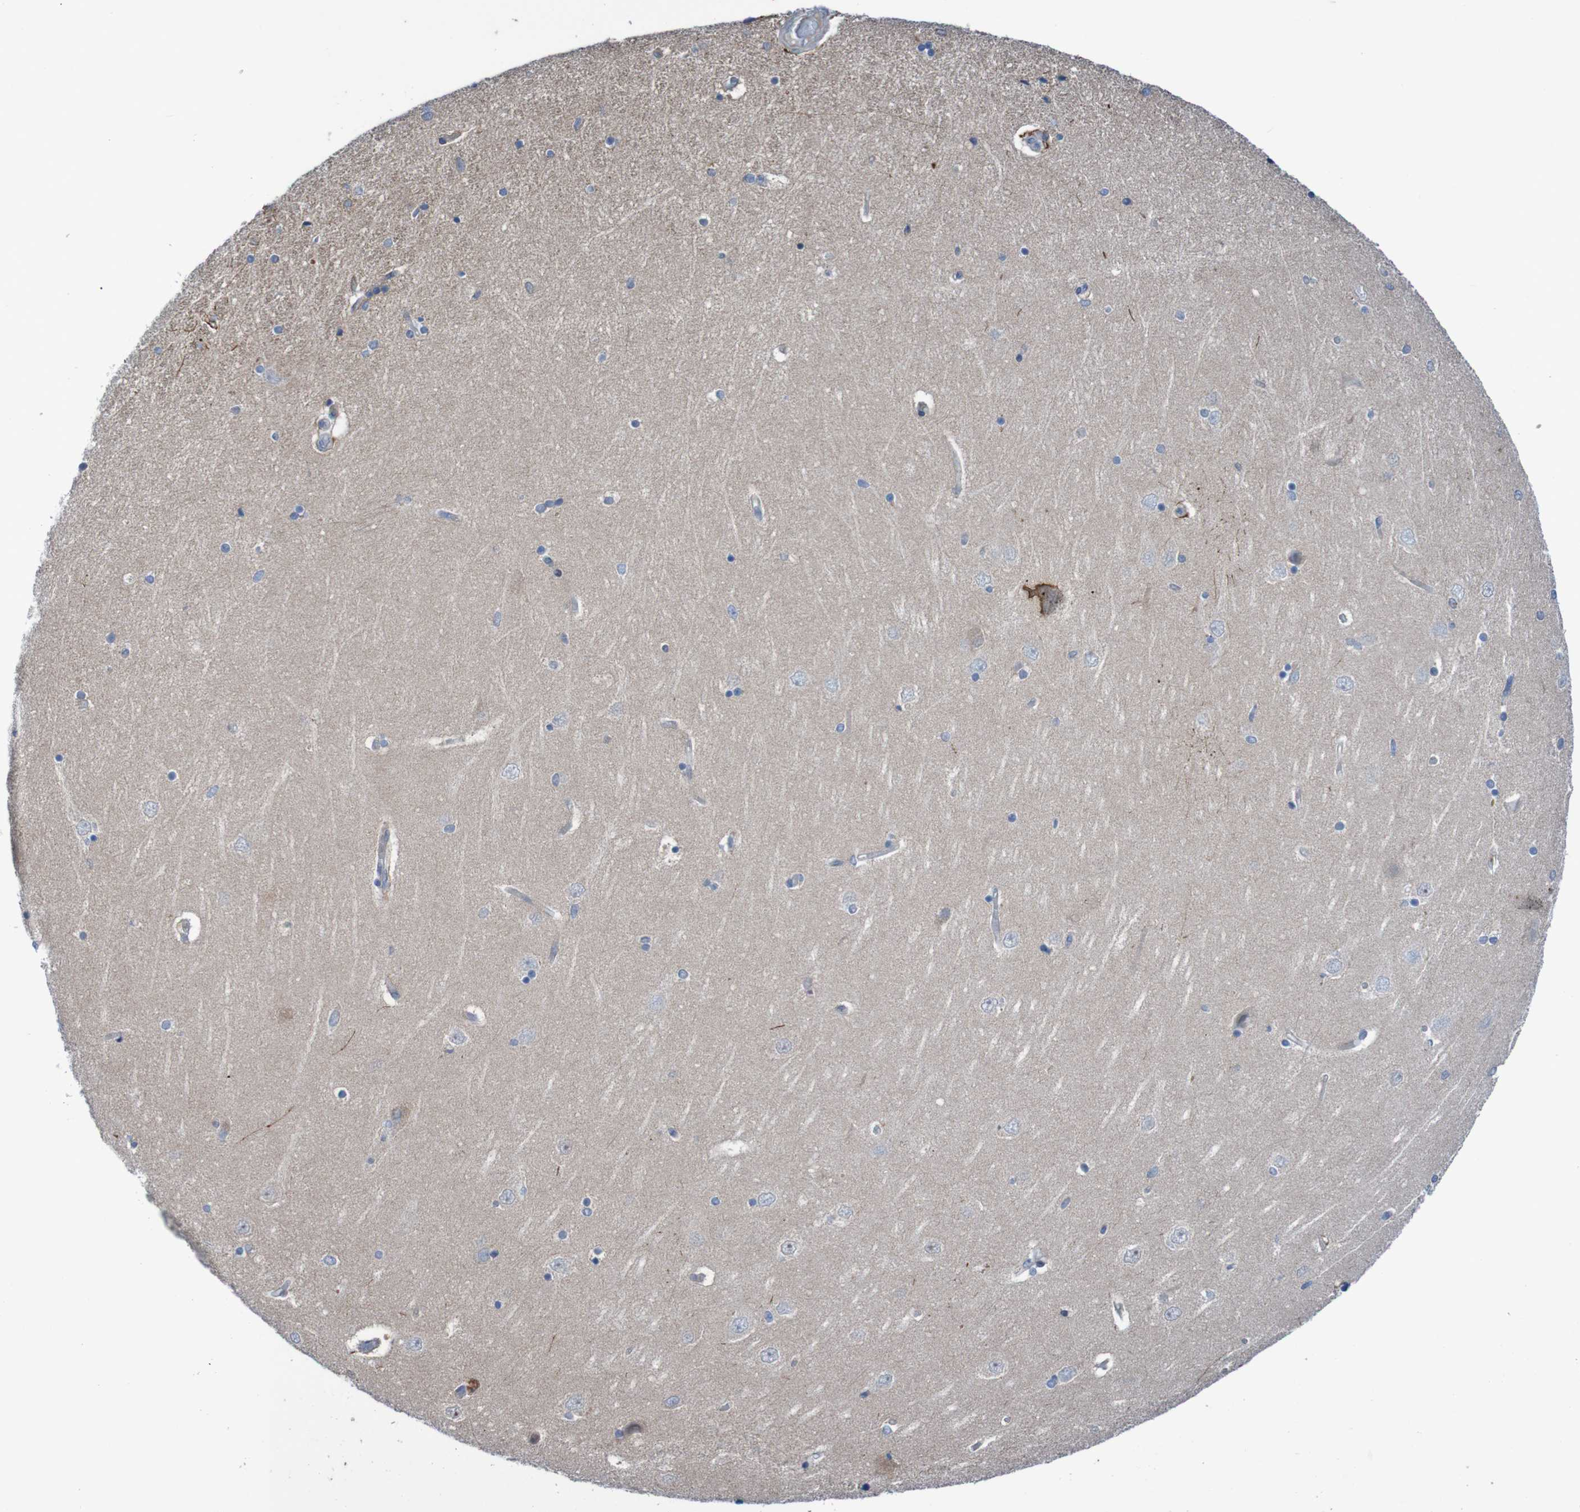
{"staining": {"intensity": "negative", "quantity": "none", "location": "none"}, "tissue": "hippocampus", "cell_type": "Glial cells", "image_type": "normal", "snomed": [{"axis": "morphology", "description": "Normal tissue, NOS"}, {"axis": "topography", "description": "Hippocampus"}], "caption": "Protein analysis of unremarkable hippocampus reveals no significant expression in glial cells. (DAB immunohistochemistry (IHC) with hematoxylin counter stain).", "gene": "ANGPT4", "patient": {"sex": "female", "age": 54}}